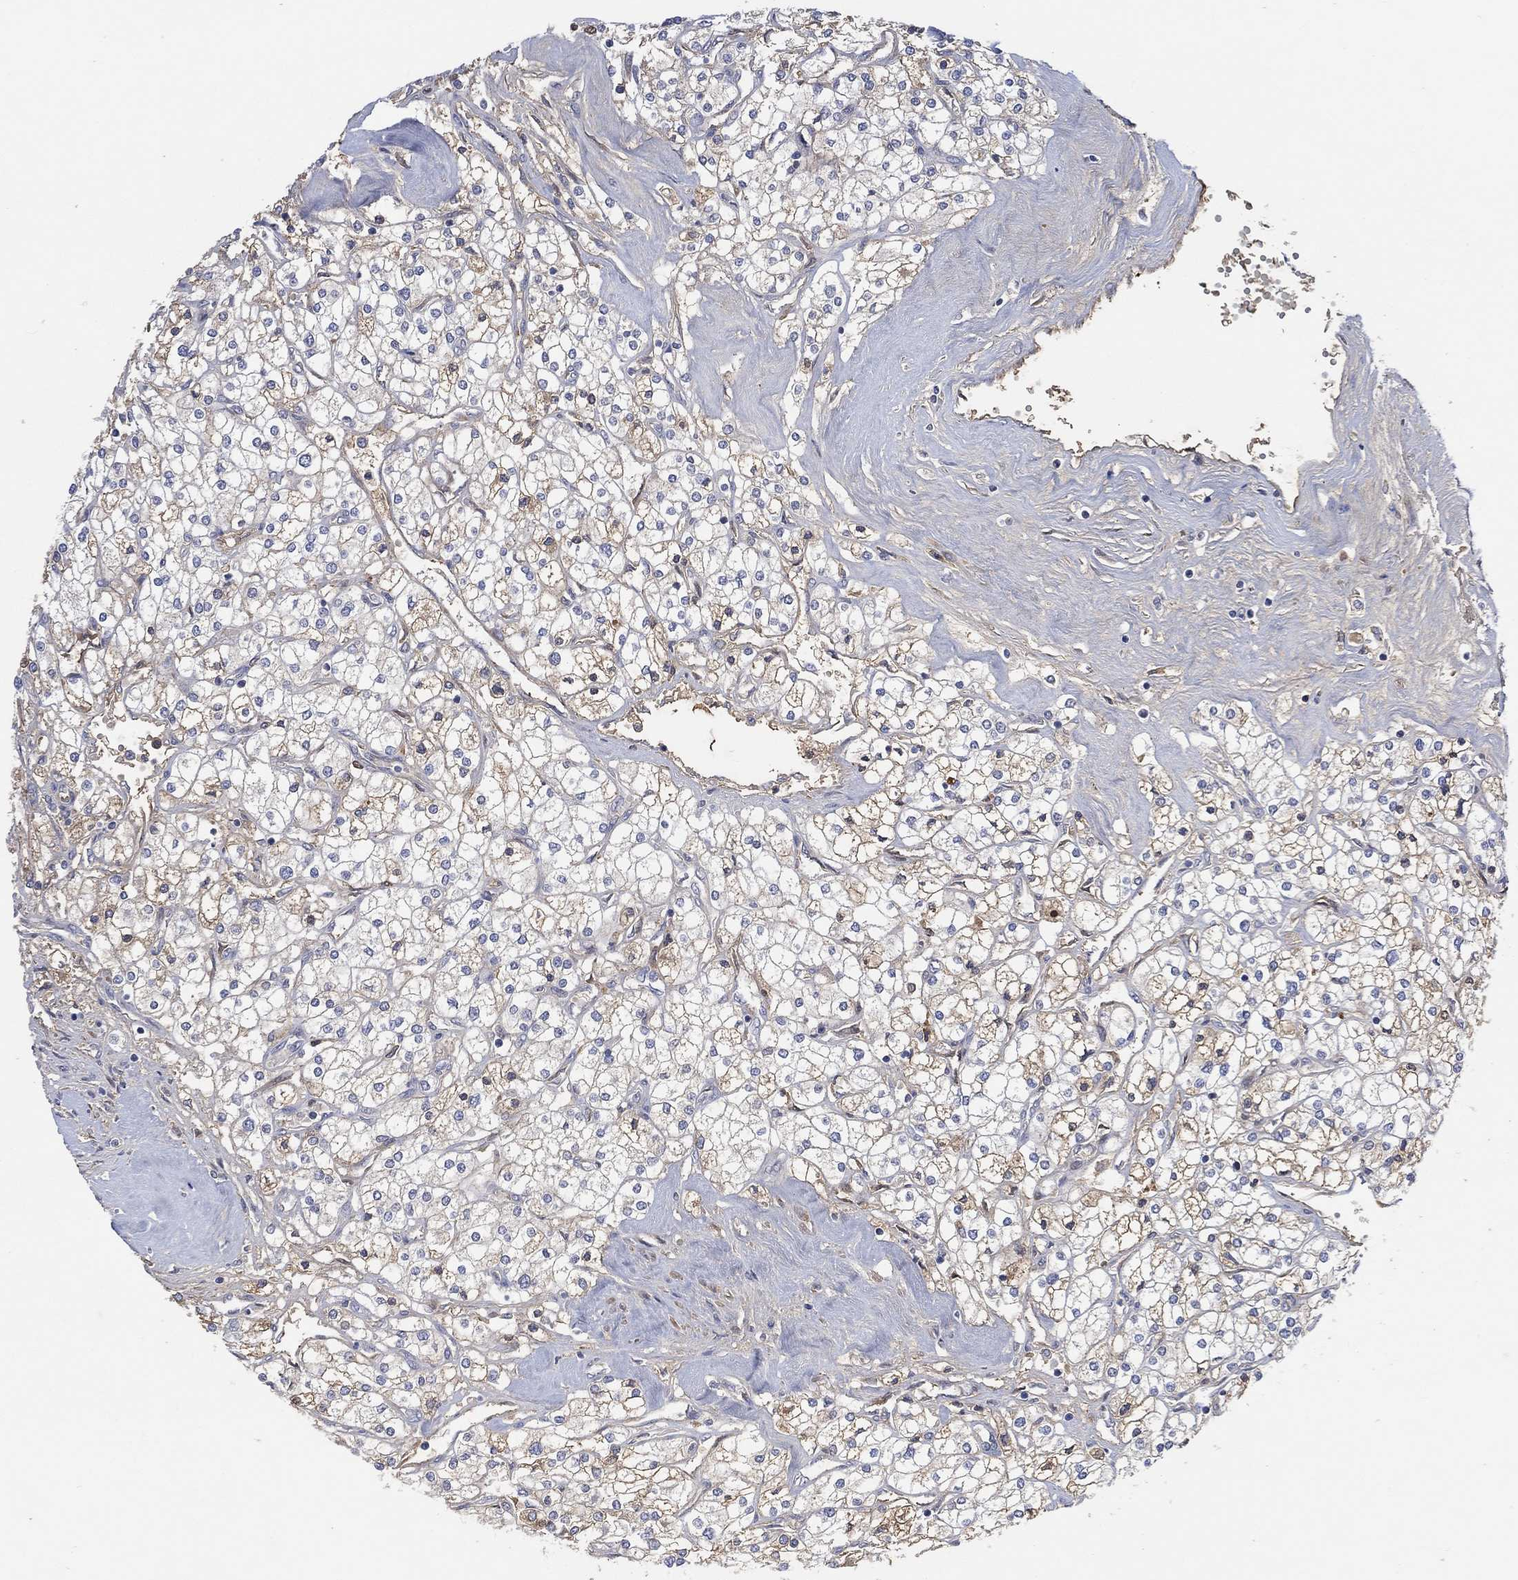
{"staining": {"intensity": "moderate", "quantity": "25%-75%", "location": "cytoplasmic/membranous"}, "tissue": "renal cancer", "cell_type": "Tumor cells", "image_type": "cancer", "snomed": [{"axis": "morphology", "description": "Adenocarcinoma, NOS"}, {"axis": "topography", "description": "Kidney"}], "caption": "IHC micrograph of neoplastic tissue: human renal cancer (adenocarcinoma) stained using immunohistochemistry demonstrates medium levels of moderate protein expression localized specifically in the cytoplasmic/membranous of tumor cells, appearing as a cytoplasmic/membranous brown color.", "gene": "MSTN", "patient": {"sex": "male", "age": 80}}